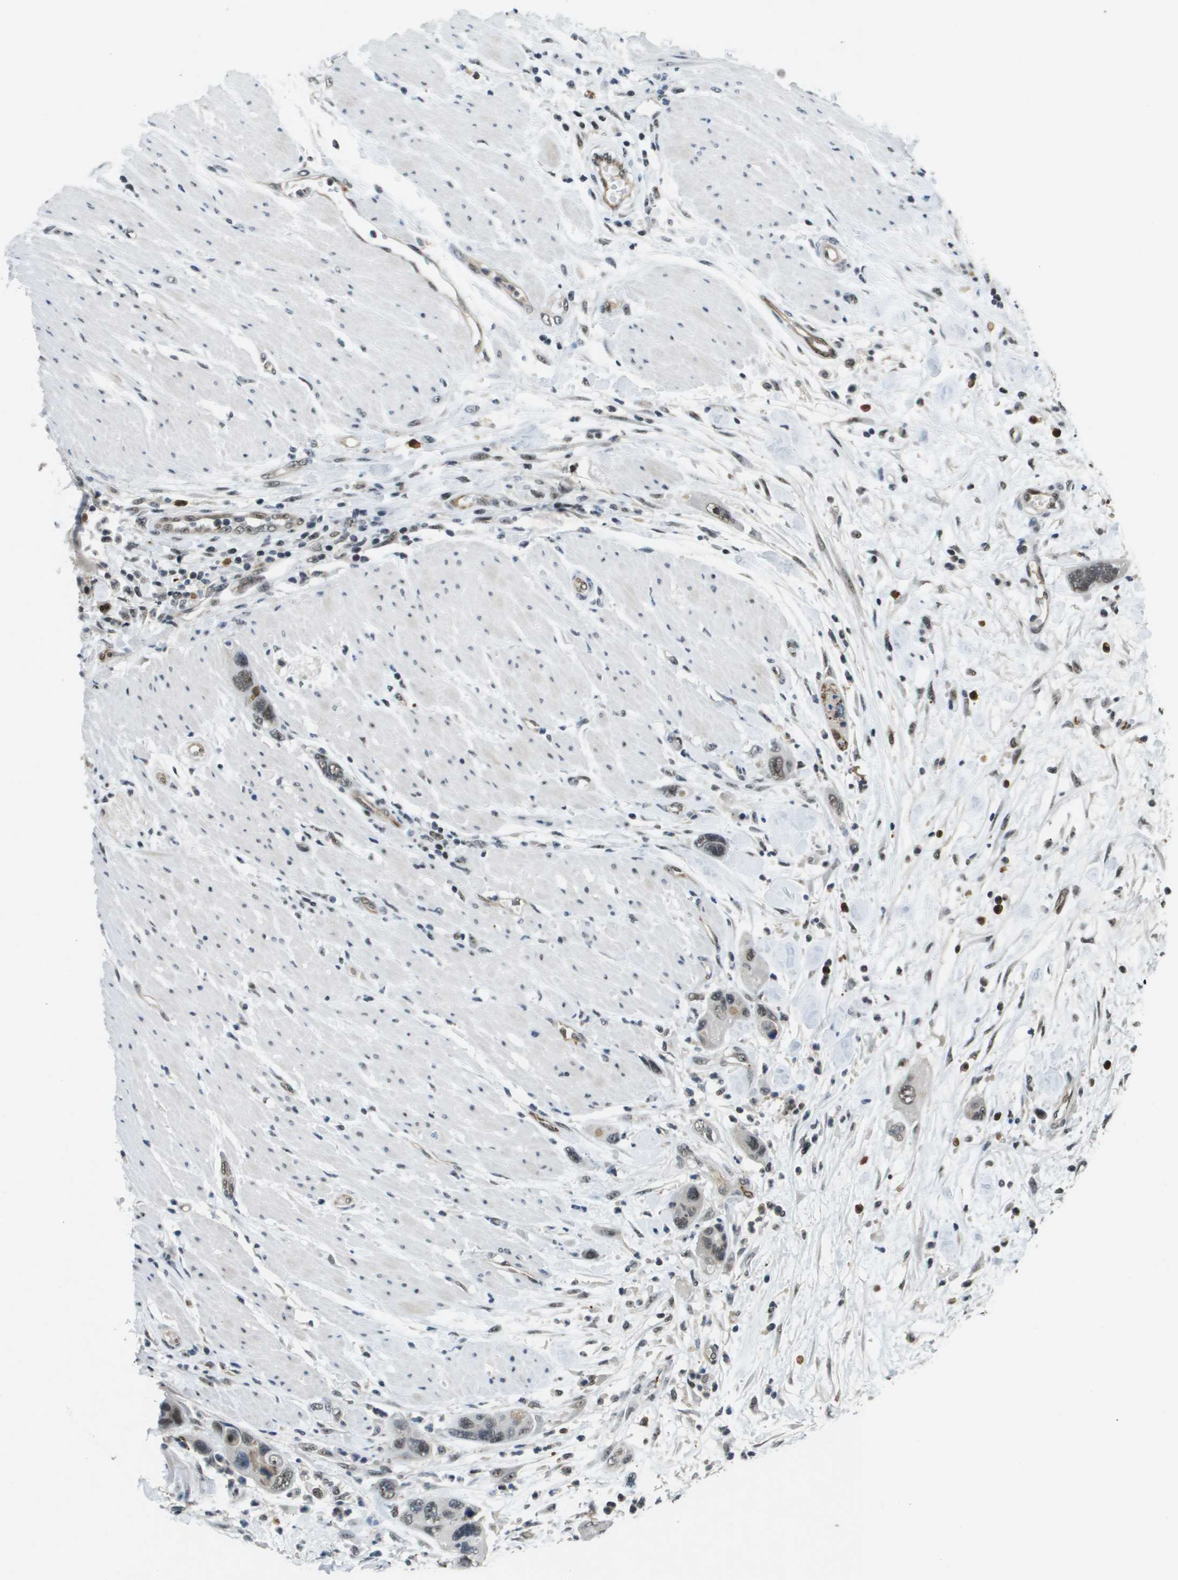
{"staining": {"intensity": "weak", "quantity": ">75%", "location": "nuclear"}, "tissue": "pancreatic cancer", "cell_type": "Tumor cells", "image_type": "cancer", "snomed": [{"axis": "morphology", "description": "Normal tissue, NOS"}, {"axis": "morphology", "description": "Adenocarcinoma, NOS"}, {"axis": "topography", "description": "Pancreas"}], "caption": "This histopathology image shows pancreatic cancer (adenocarcinoma) stained with IHC to label a protein in brown. The nuclear of tumor cells show weak positivity for the protein. Nuclei are counter-stained blue.", "gene": "EP400", "patient": {"sex": "female", "age": 71}}